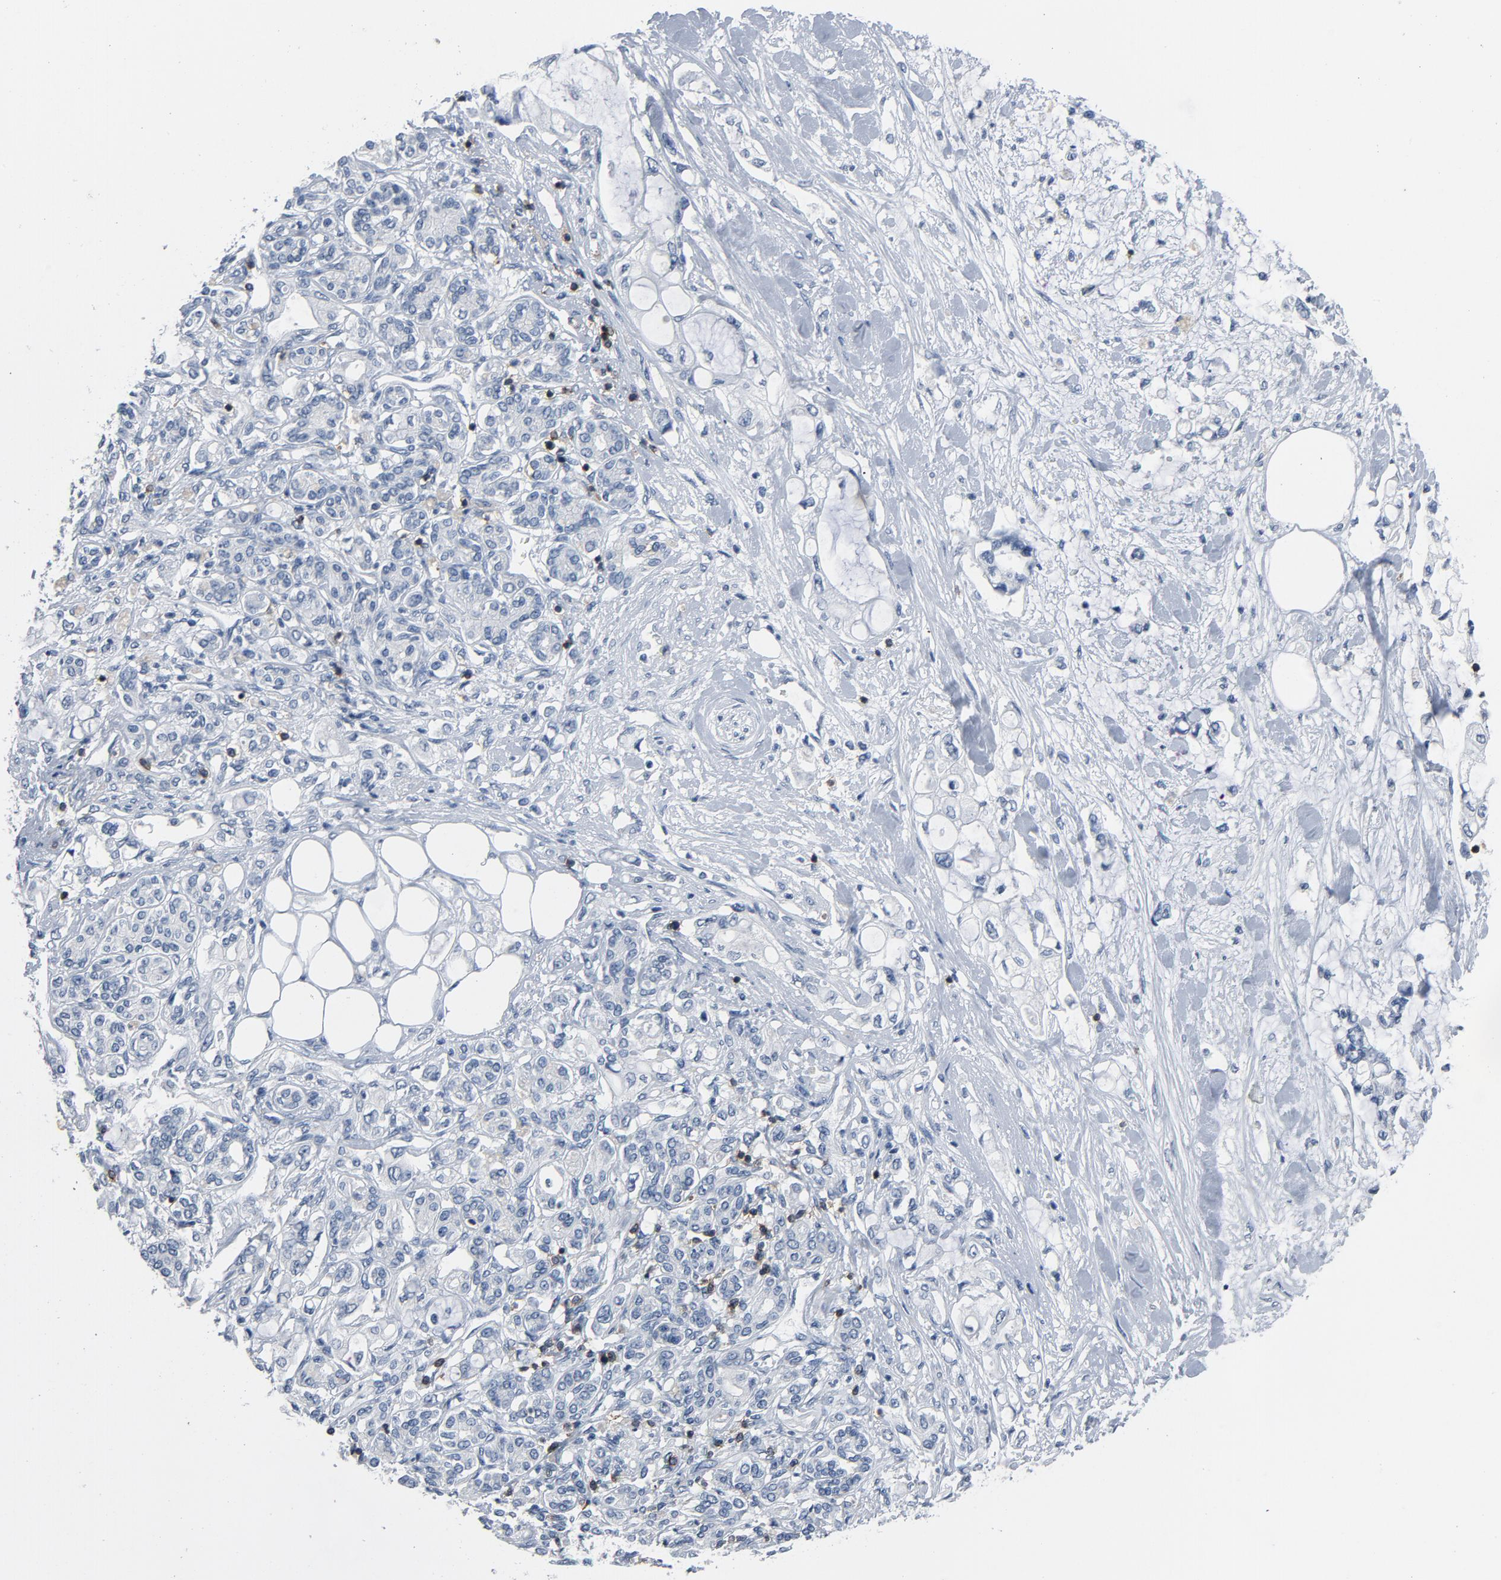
{"staining": {"intensity": "negative", "quantity": "none", "location": "none"}, "tissue": "pancreatic cancer", "cell_type": "Tumor cells", "image_type": "cancer", "snomed": [{"axis": "morphology", "description": "Adenocarcinoma, NOS"}, {"axis": "topography", "description": "Pancreas"}], "caption": "This is a photomicrograph of immunohistochemistry staining of pancreatic cancer, which shows no positivity in tumor cells.", "gene": "LCK", "patient": {"sex": "female", "age": 70}}